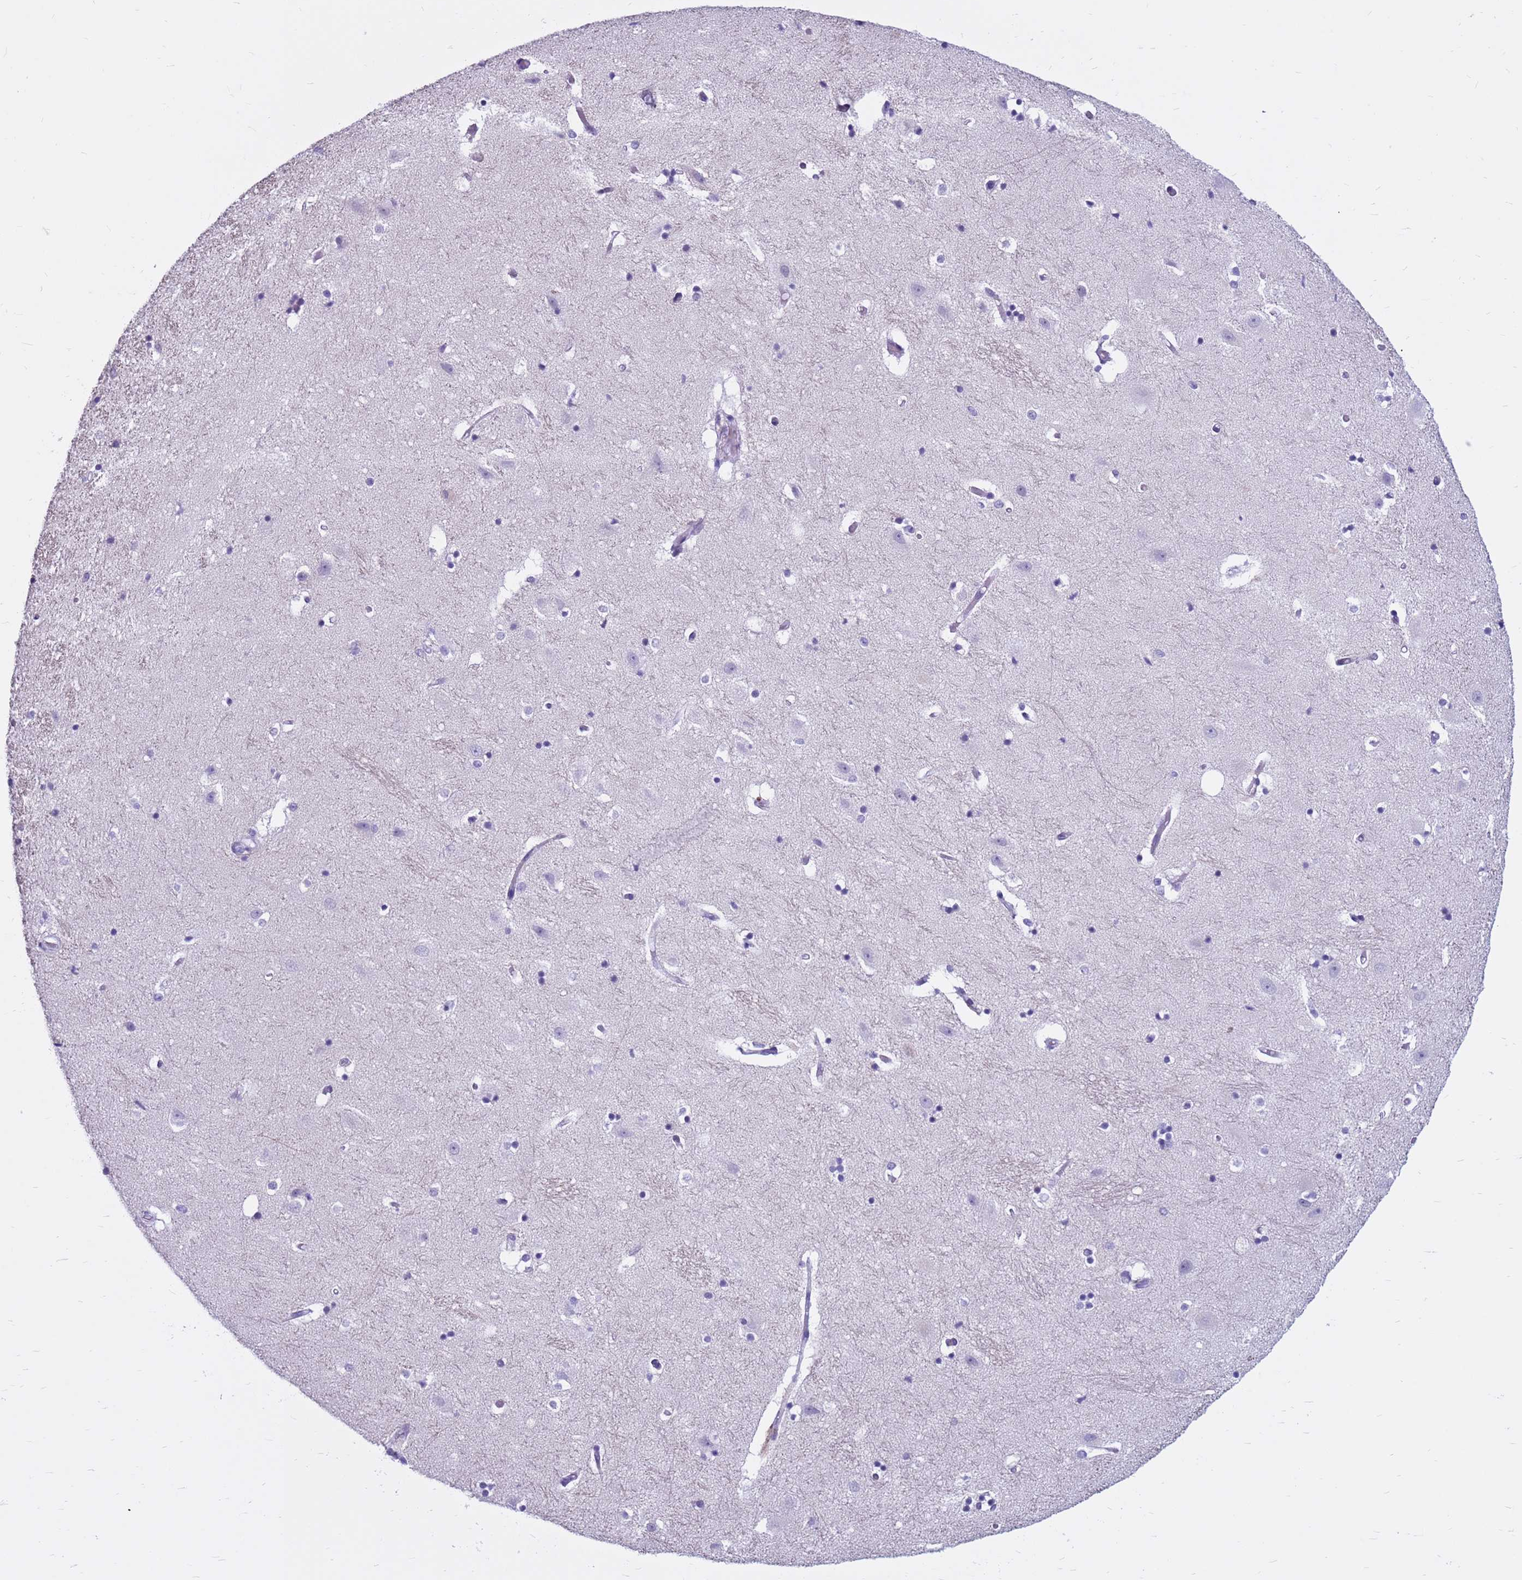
{"staining": {"intensity": "negative", "quantity": "none", "location": "none"}, "tissue": "hippocampus", "cell_type": "Glial cells", "image_type": "normal", "snomed": [{"axis": "morphology", "description": "Normal tissue, NOS"}, {"axis": "topography", "description": "Hippocampus"}], "caption": "IHC of unremarkable human hippocampus exhibits no positivity in glial cells.", "gene": "CDK2AP2", "patient": {"sex": "female", "age": 52}}